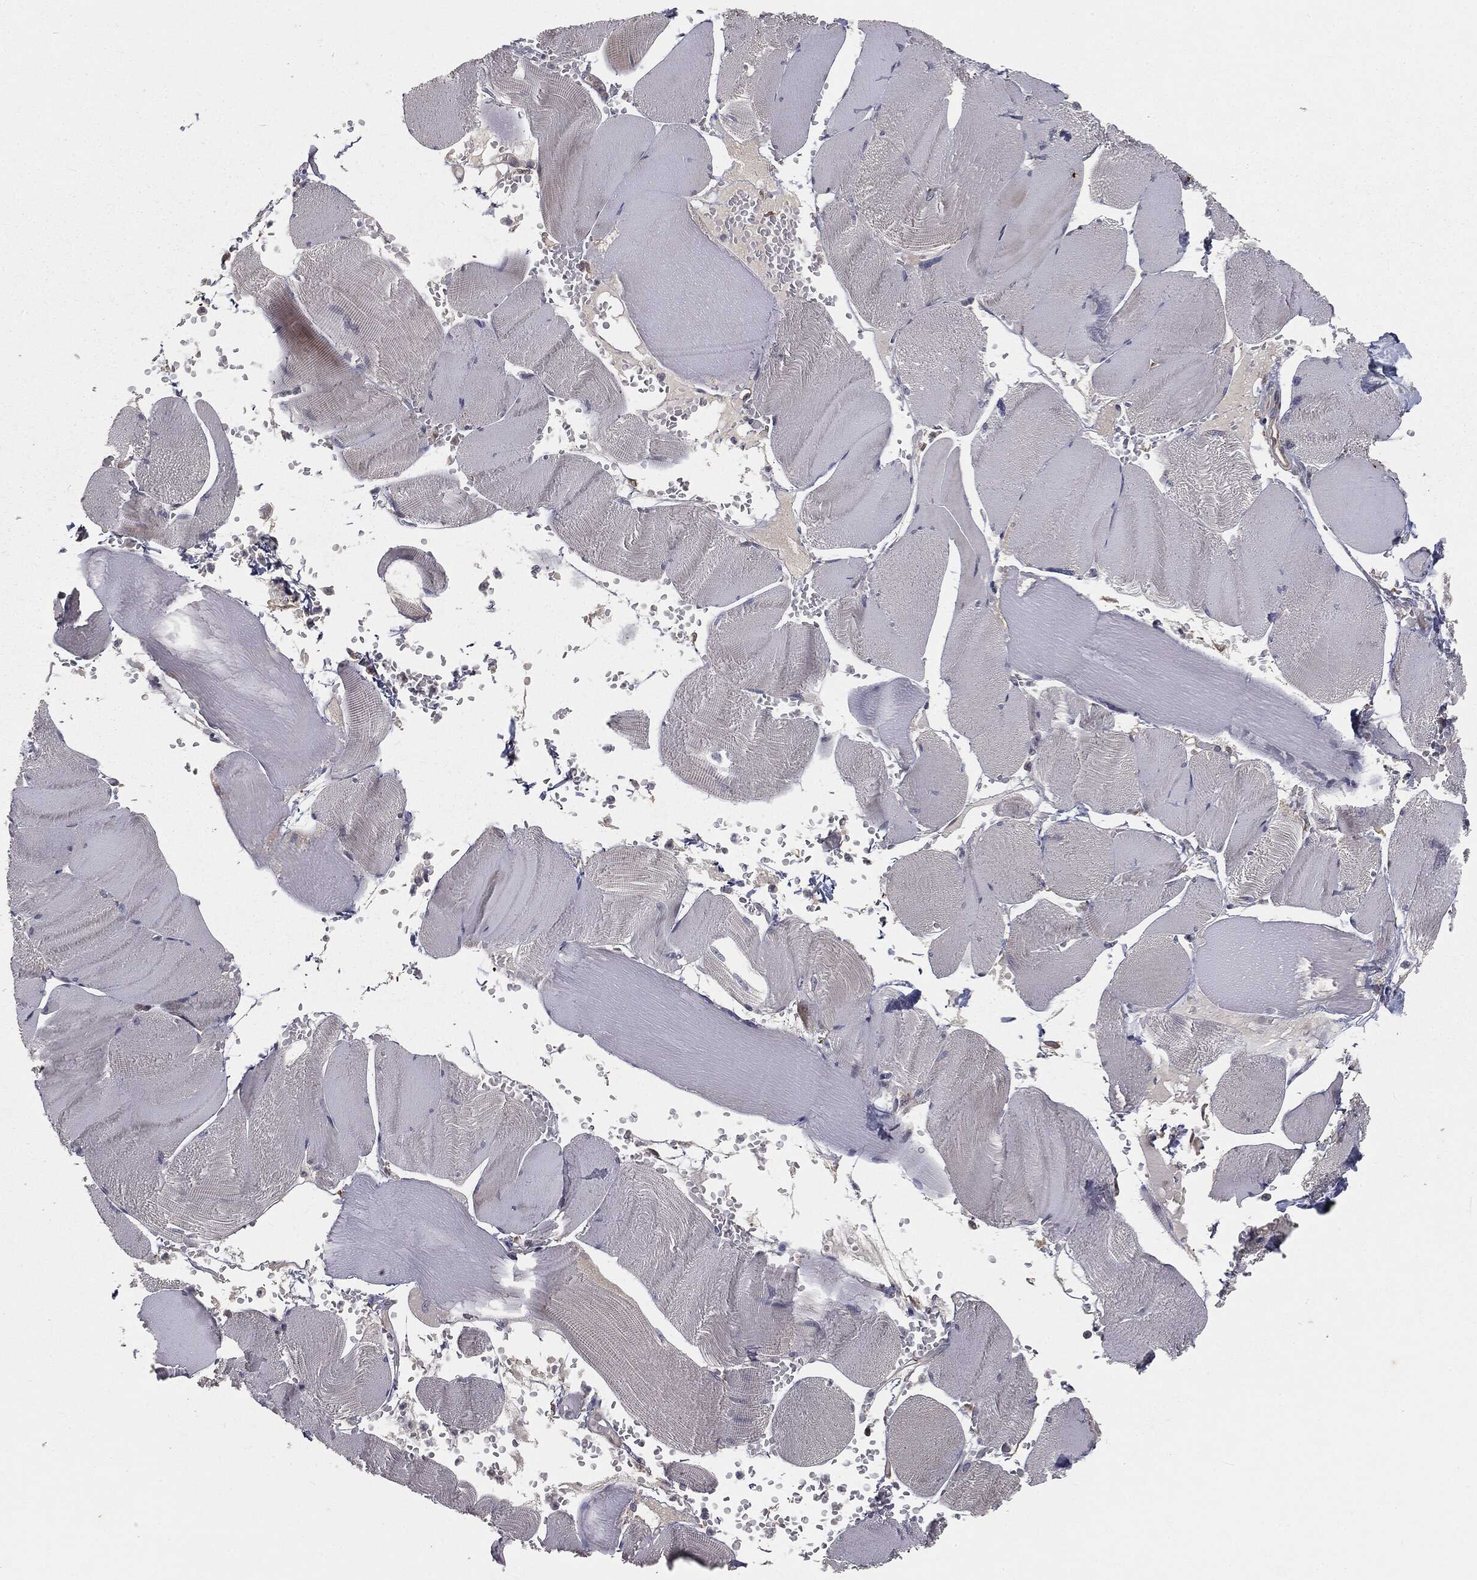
{"staining": {"intensity": "negative", "quantity": "none", "location": "none"}, "tissue": "skeletal muscle", "cell_type": "Myocytes", "image_type": "normal", "snomed": [{"axis": "morphology", "description": "Normal tissue, NOS"}, {"axis": "topography", "description": "Skeletal muscle"}], "caption": "Micrograph shows no significant protein staining in myocytes of unremarkable skeletal muscle. (Immunohistochemistry, brightfield microscopy, high magnification).", "gene": "FBXO7", "patient": {"sex": "male", "age": 56}}